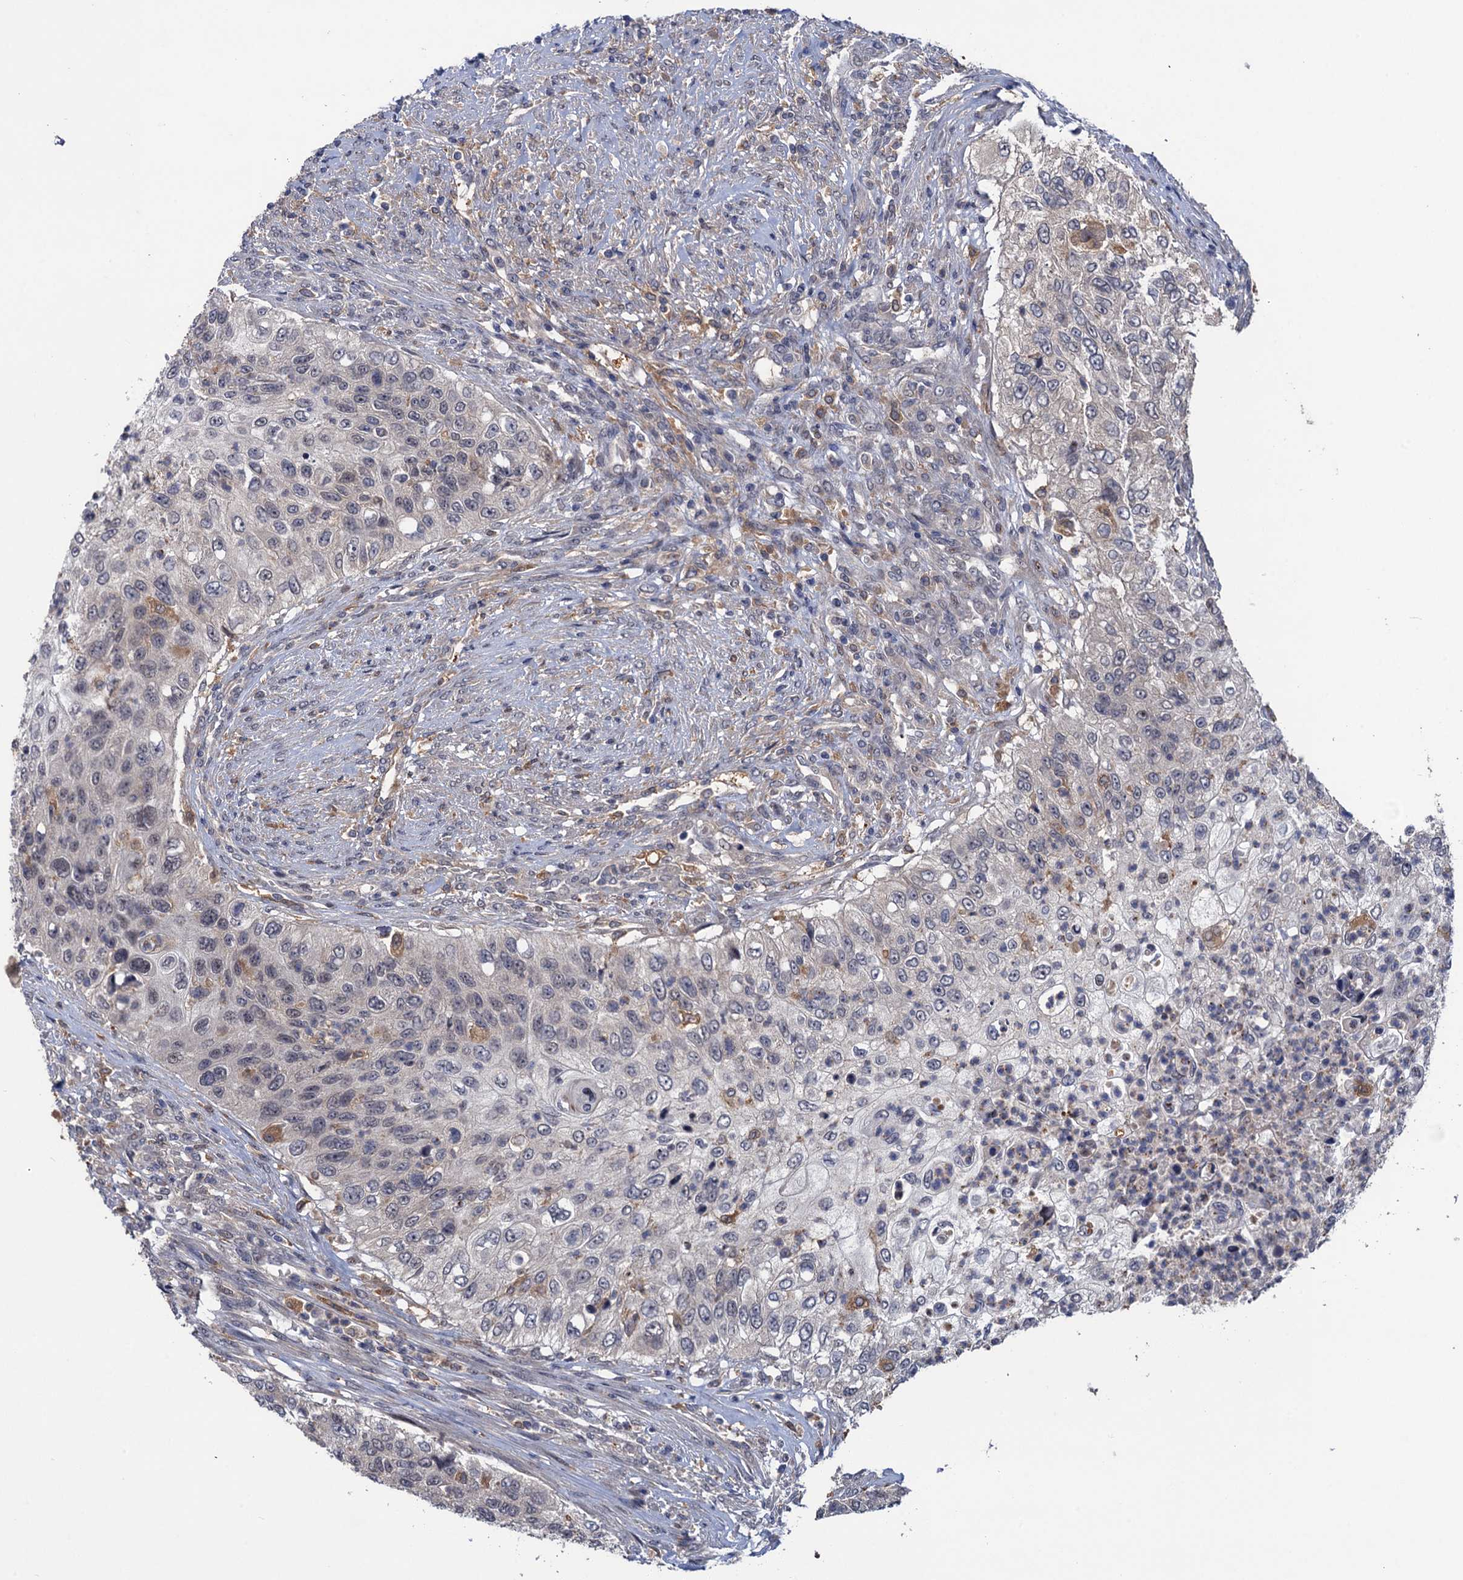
{"staining": {"intensity": "negative", "quantity": "none", "location": "none"}, "tissue": "urothelial cancer", "cell_type": "Tumor cells", "image_type": "cancer", "snomed": [{"axis": "morphology", "description": "Urothelial carcinoma, High grade"}, {"axis": "topography", "description": "Urinary bladder"}], "caption": "IHC histopathology image of neoplastic tissue: human high-grade urothelial carcinoma stained with DAB exhibits no significant protein positivity in tumor cells.", "gene": "NEK8", "patient": {"sex": "female", "age": 60}}